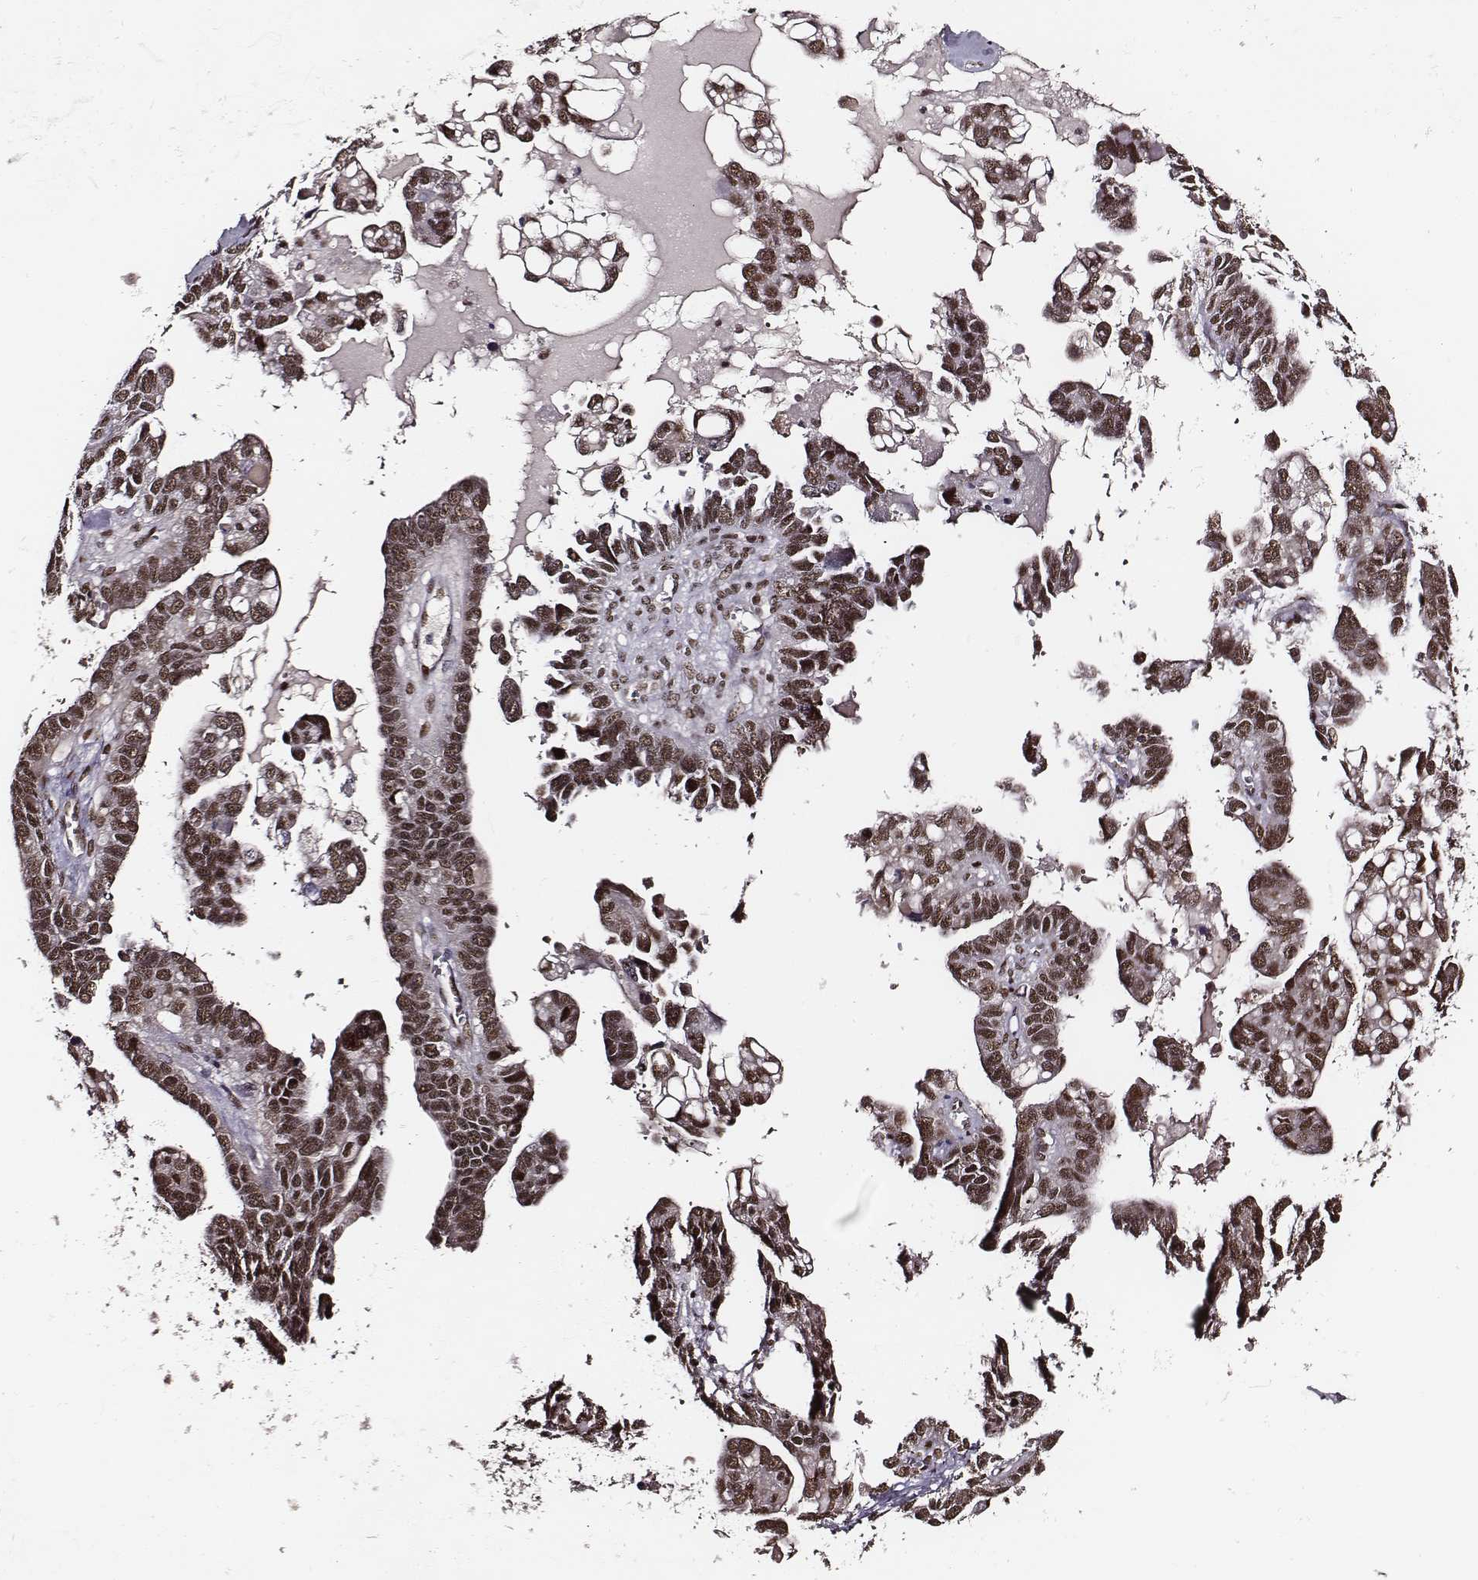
{"staining": {"intensity": "moderate", "quantity": ">75%", "location": "nuclear"}, "tissue": "ovarian cancer", "cell_type": "Tumor cells", "image_type": "cancer", "snomed": [{"axis": "morphology", "description": "Cystadenocarcinoma, serous, NOS"}, {"axis": "topography", "description": "Ovary"}], "caption": "Immunohistochemical staining of human ovarian serous cystadenocarcinoma displays medium levels of moderate nuclear staining in about >75% of tumor cells.", "gene": "PPARA", "patient": {"sex": "female", "age": 69}}